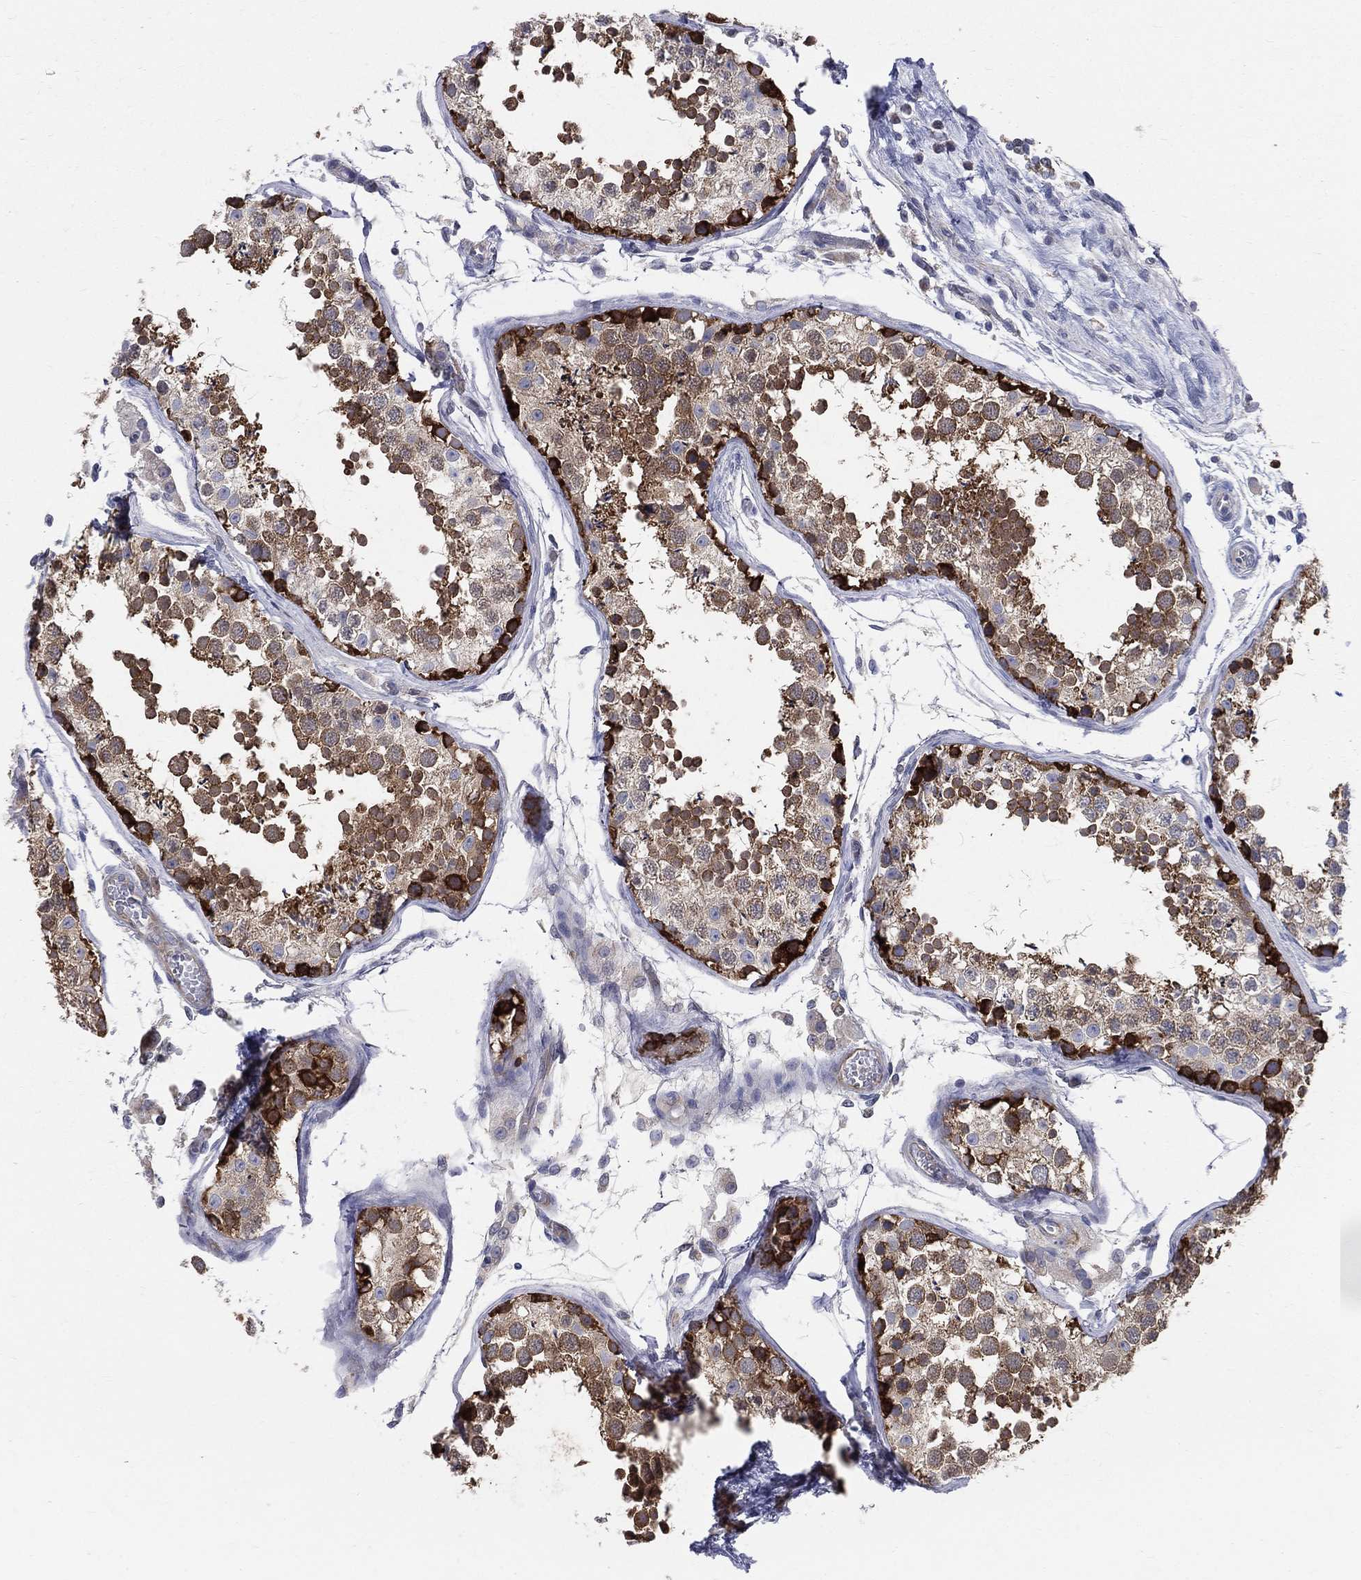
{"staining": {"intensity": "strong", "quantity": "25%-75%", "location": "cytoplasmic/membranous"}, "tissue": "testis", "cell_type": "Cells in seminiferous ducts", "image_type": "normal", "snomed": [{"axis": "morphology", "description": "Normal tissue, NOS"}, {"axis": "topography", "description": "Testis"}], "caption": "This image shows immunohistochemistry staining of benign testis, with high strong cytoplasmic/membranous positivity in approximately 25%-75% of cells in seminiferous ducts.", "gene": "POMZP3", "patient": {"sex": "male", "age": 29}}